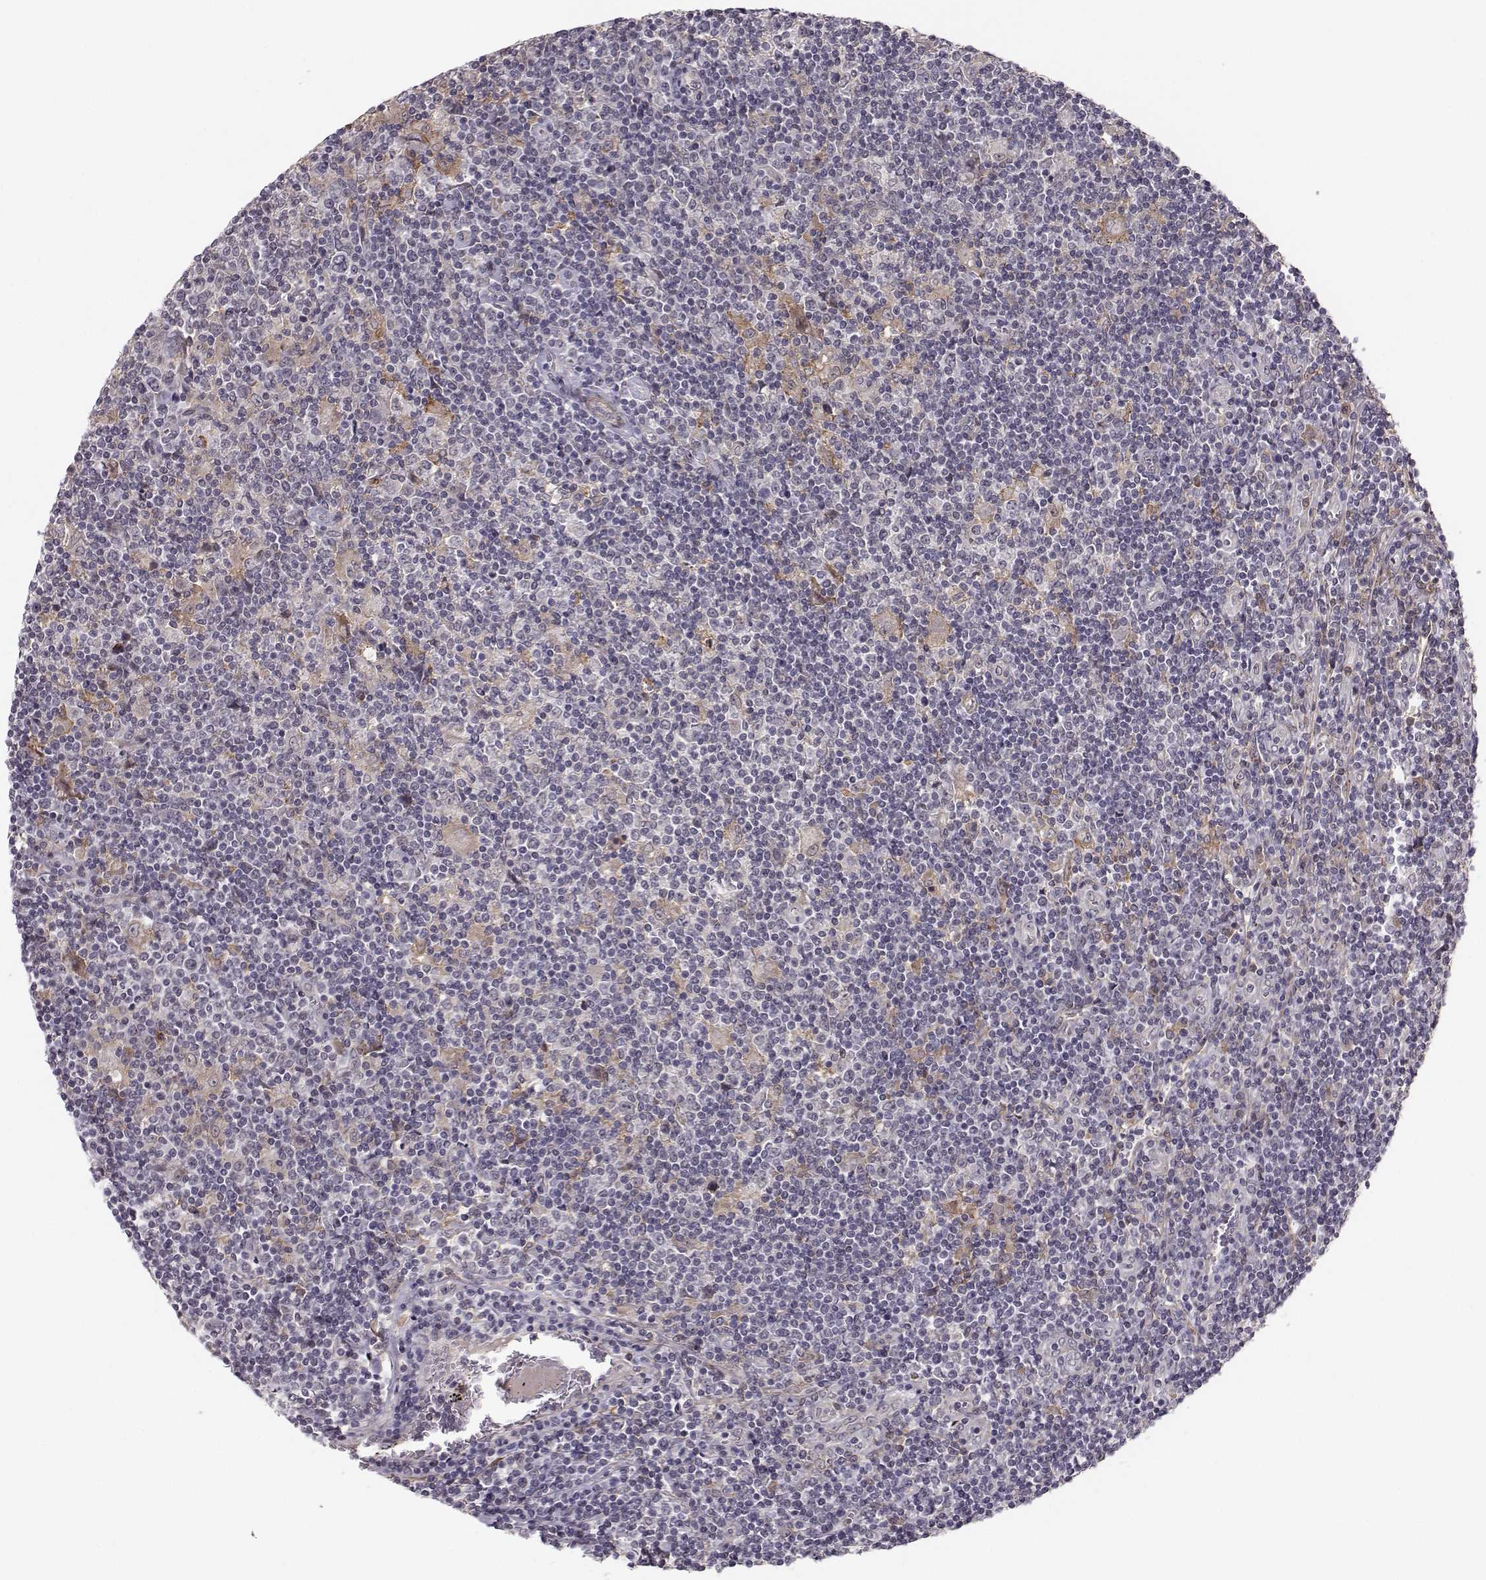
{"staining": {"intensity": "negative", "quantity": "none", "location": "none"}, "tissue": "lymphoma", "cell_type": "Tumor cells", "image_type": "cancer", "snomed": [{"axis": "morphology", "description": "Hodgkin's disease, NOS"}, {"axis": "topography", "description": "Lymph node"}], "caption": "Immunohistochemistry histopathology image of Hodgkin's disease stained for a protein (brown), which displays no staining in tumor cells.", "gene": "PLEKHG3", "patient": {"sex": "male", "age": 40}}